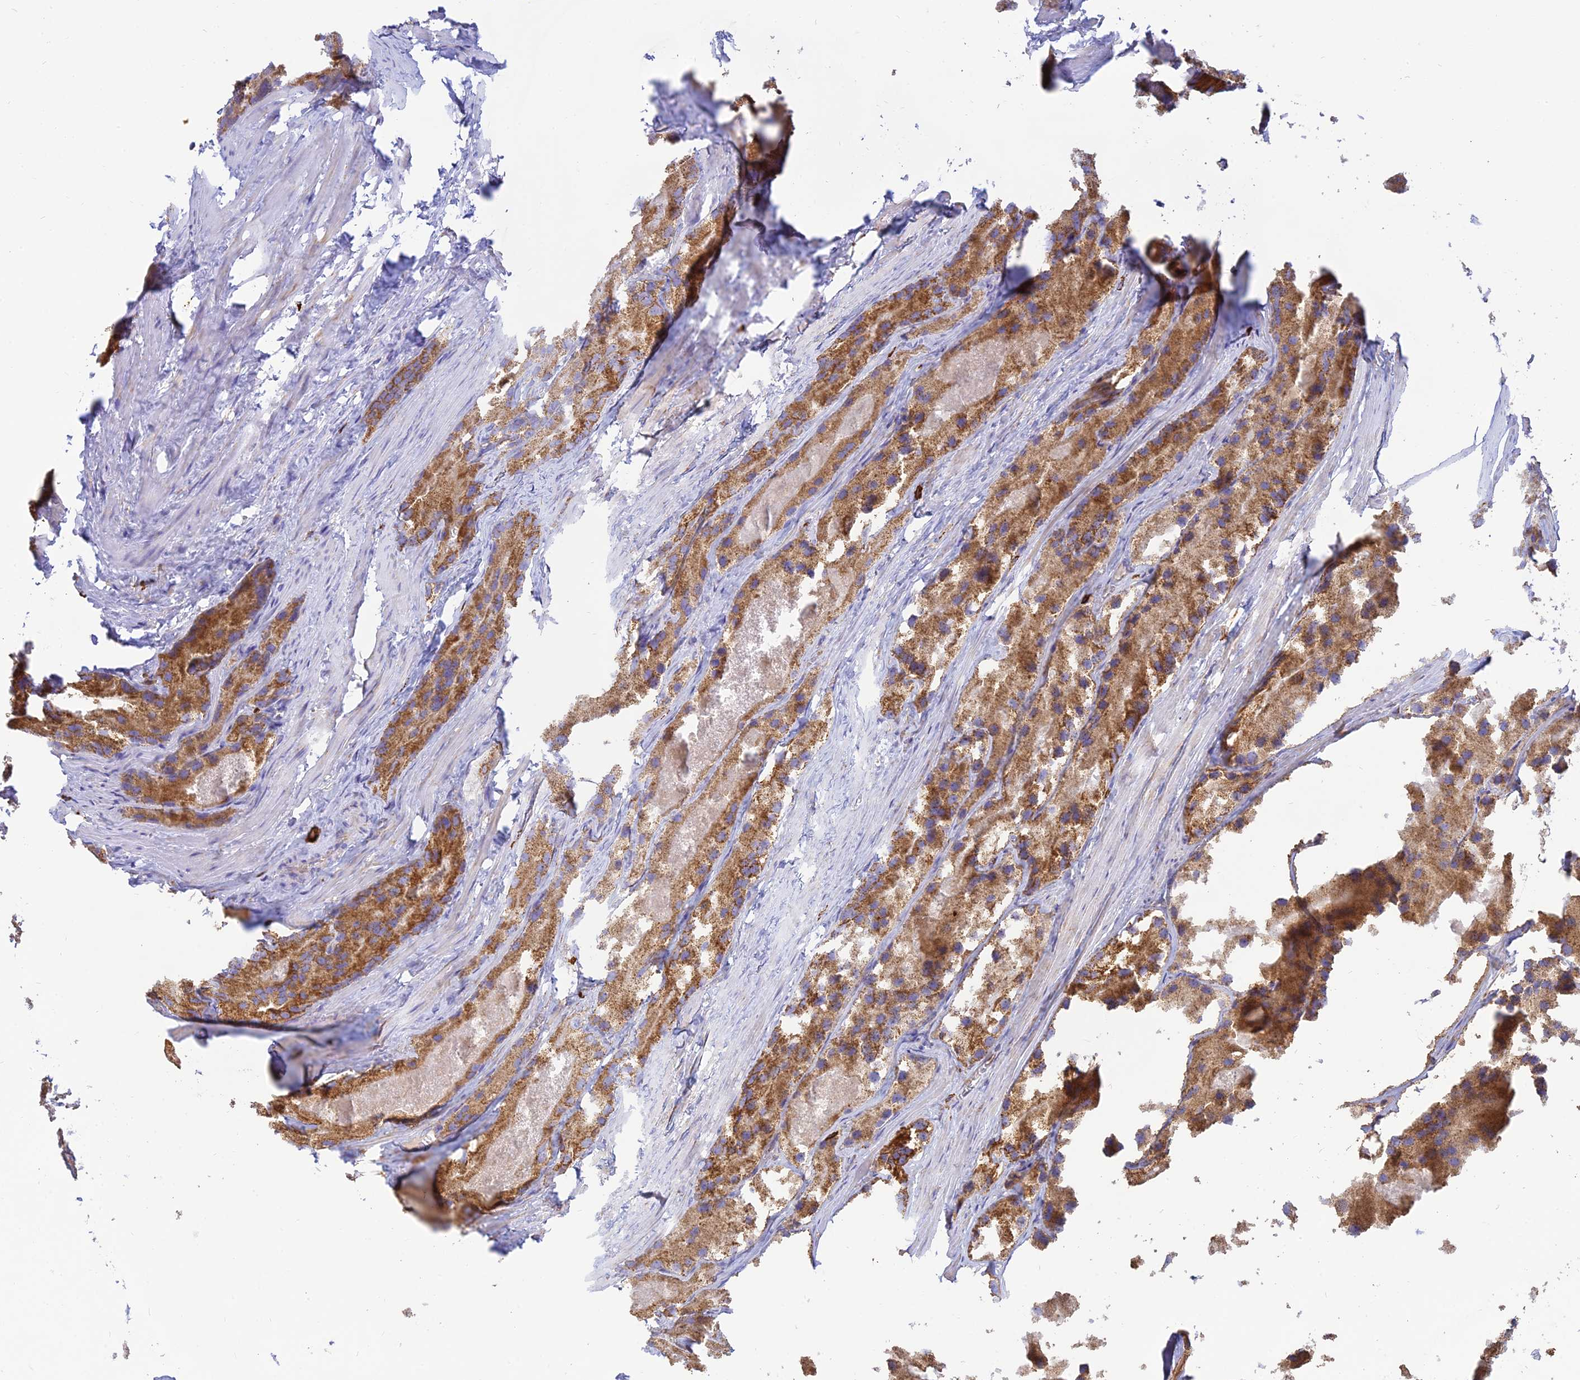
{"staining": {"intensity": "strong", "quantity": ">75%", "location": "cytoplasmic/membranous"}, "tissue": "prostate cancer", "cell_type": "Tumor cells", "image_type": "cancer", "snomed": [{"axis": "morphology", "description": "Adenocarcinoma, Low grade"}, {"axis": "topography", "description": "Prostate"}], "caption": "The photomicrograph displays staining of adenocarcinoma (low-grade) (prostate), revealing strong cytoplasmic/membranous protein staining (brown color) within tumor cells.", "gene": "THUMPD2", "patient": {"sex": "male", "age": 69}}